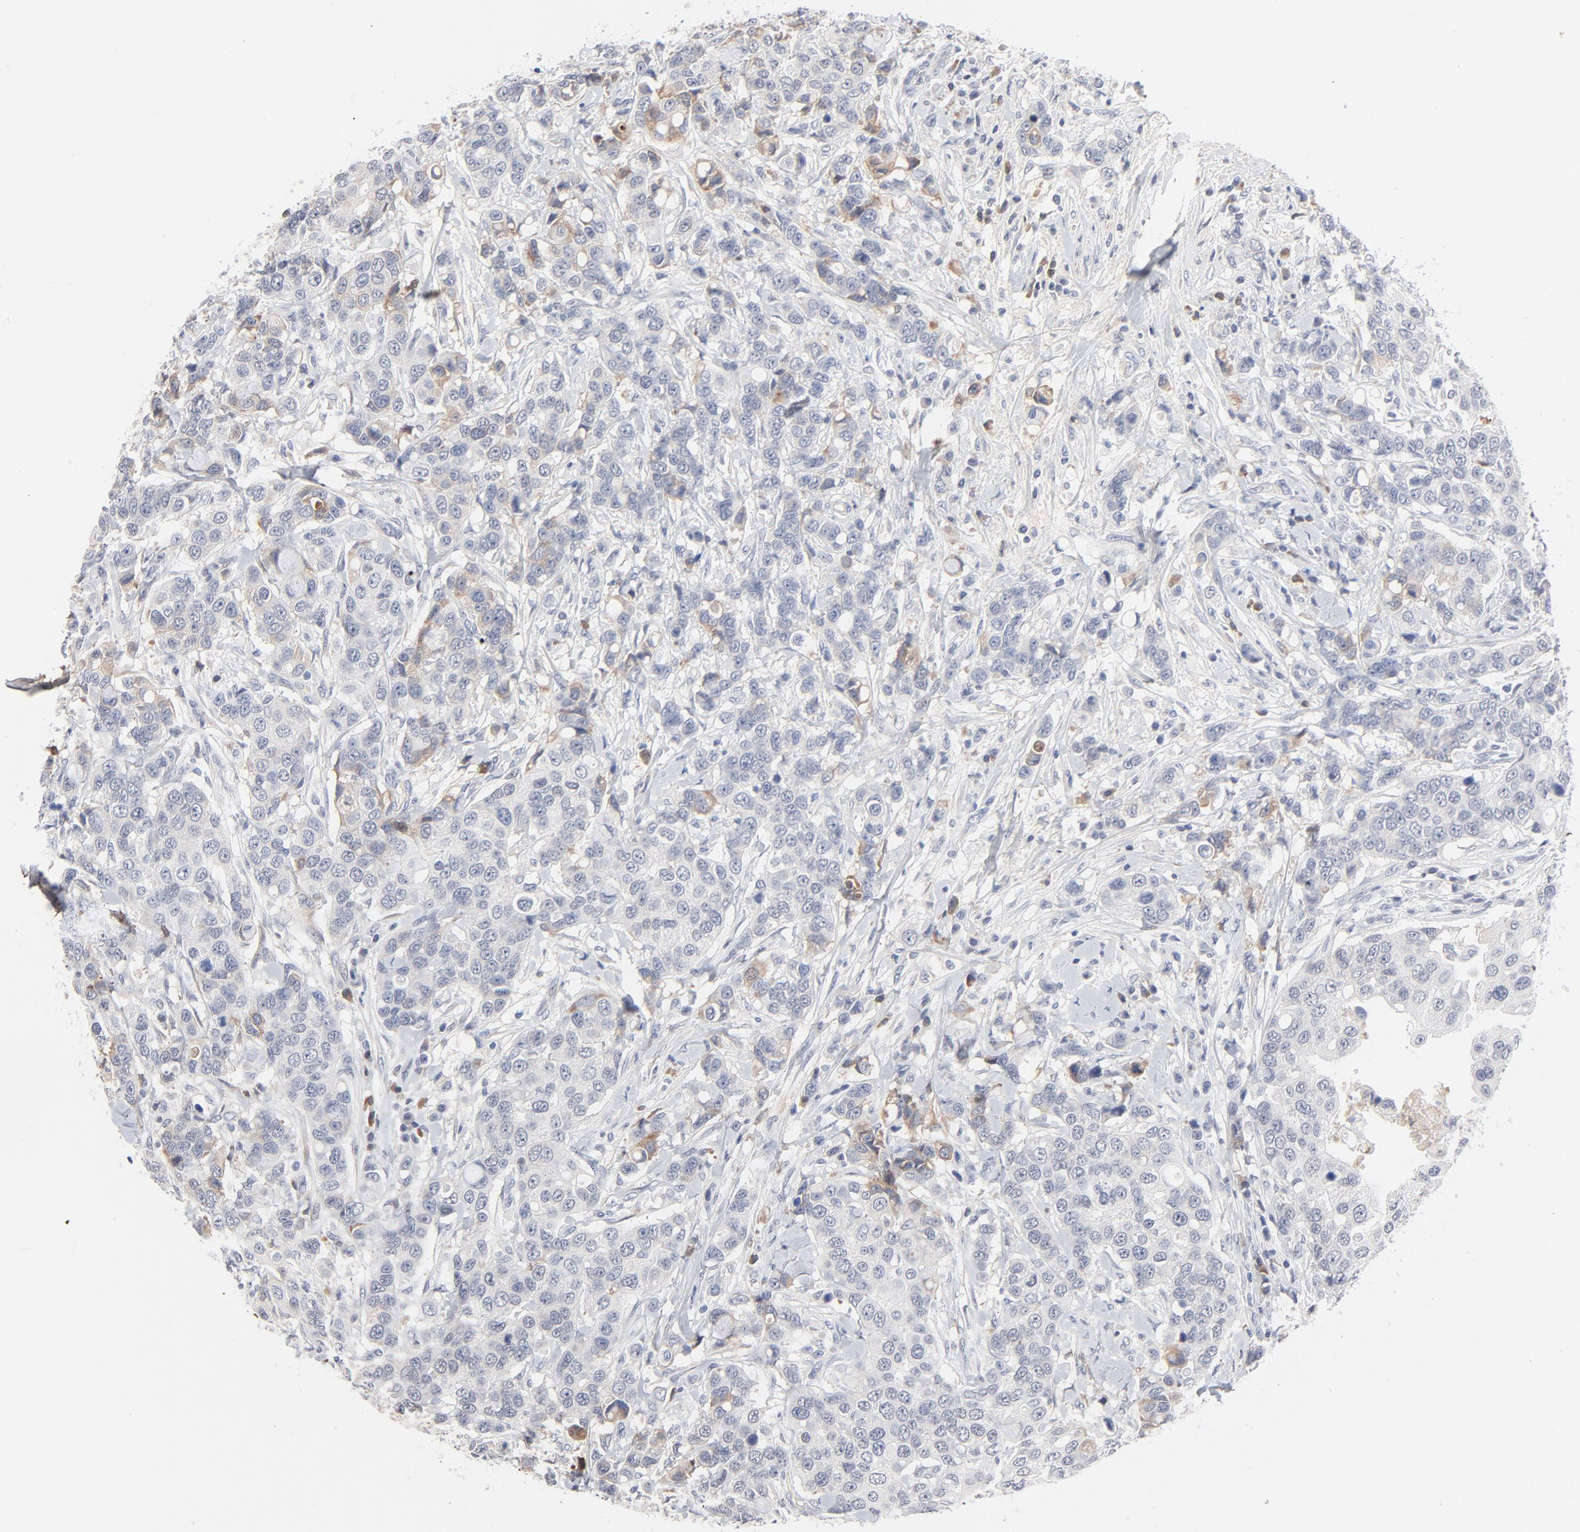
{"staining": {"intensity": "negative", "quantity": "none", "location": "none"}, "tissue": "breast cancer", "cell_type": "Tumor cells", "image_type": "cancer", "snomed": [{"axis": "morphology", "description": "Duct carcinoma"}, {"axis": "topography", "description": "Breast"}], "caption": "The immunohistochemistry histopathology image has no significant positivity in tumor cells of breast cancer (intraductal carcinoma) tissue.", "gene": "SERPINA4", "patient": {"sex": "female", "age": 27}}